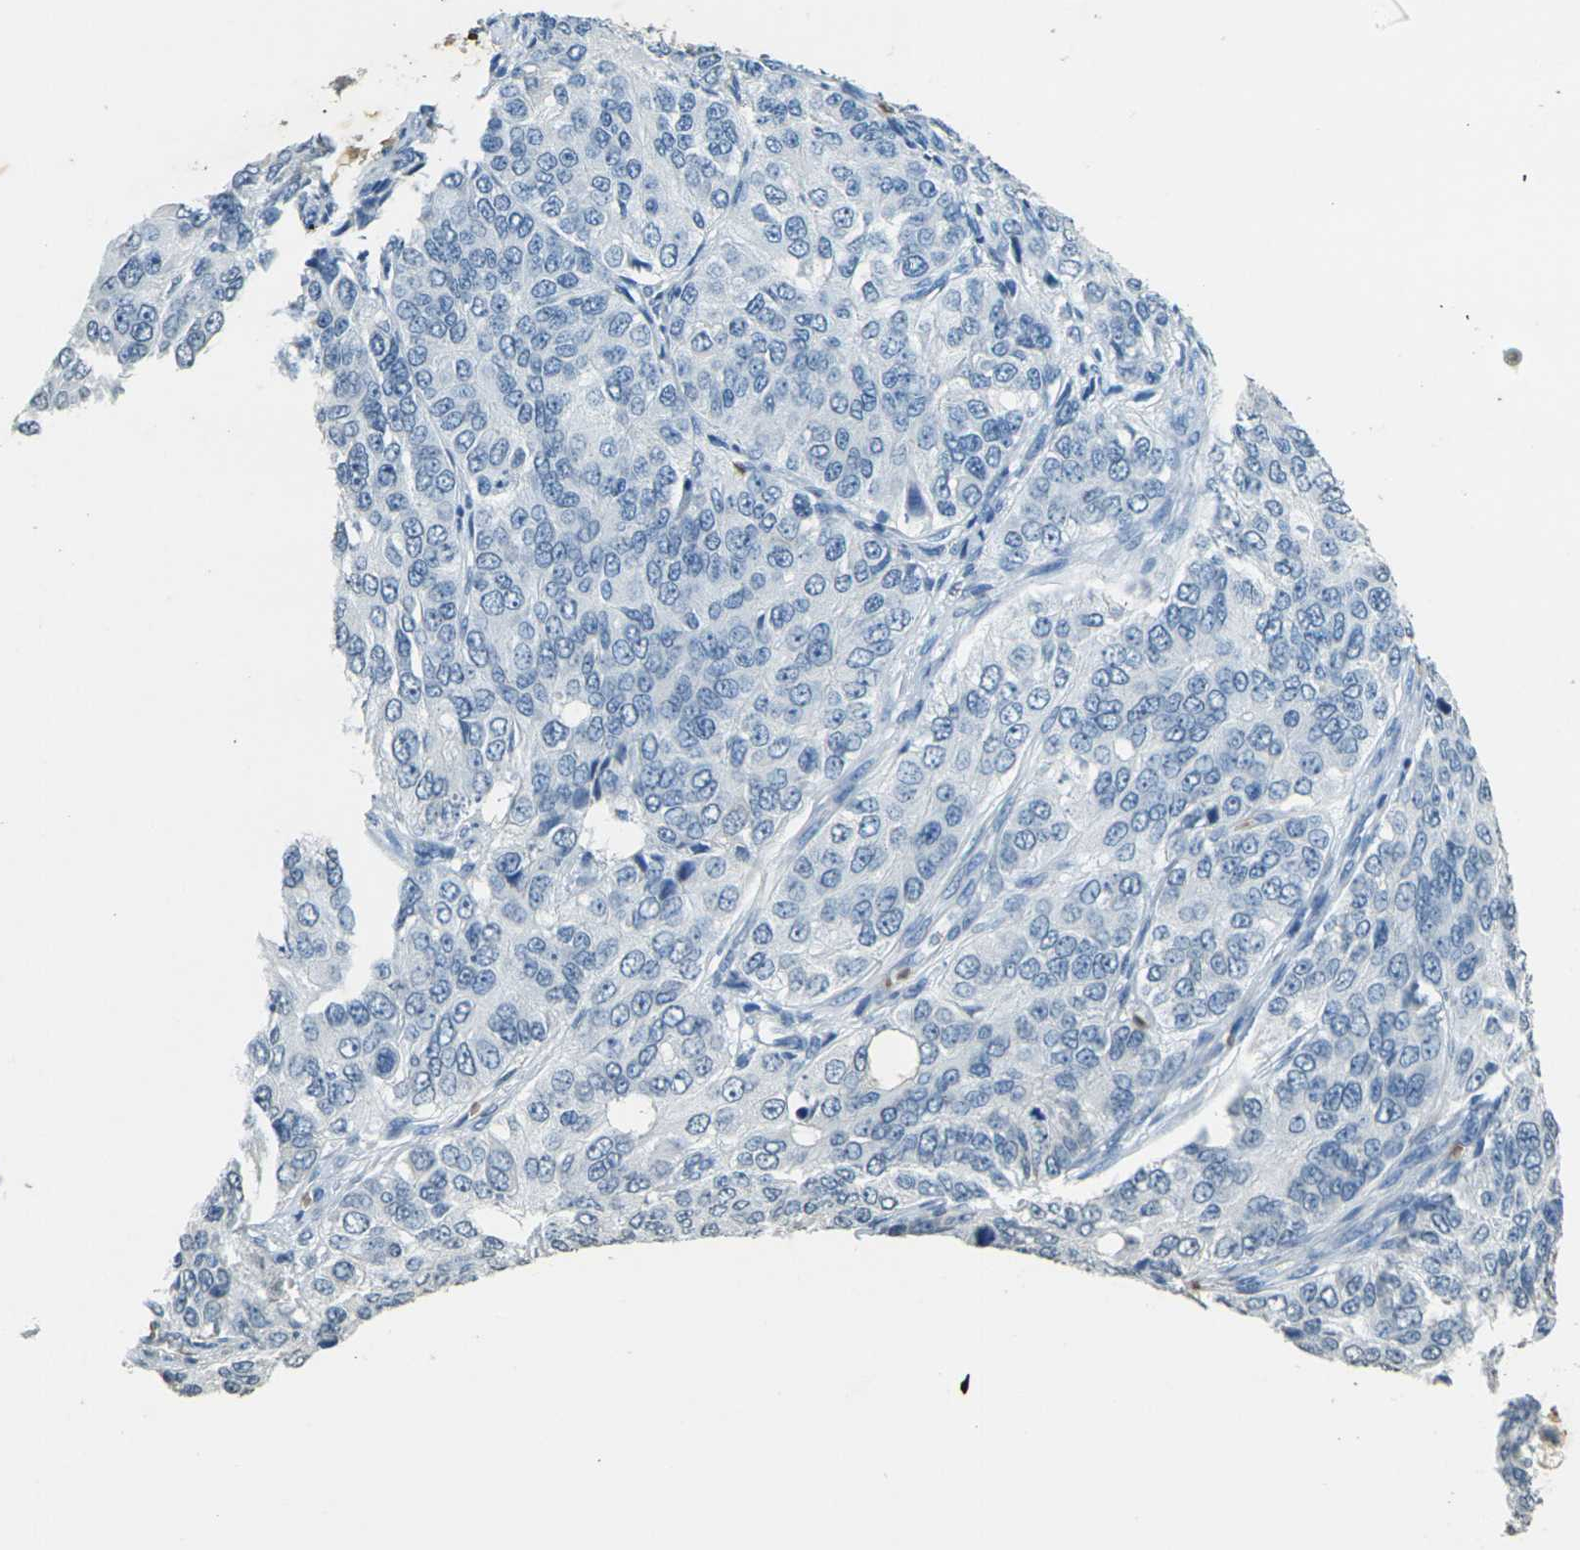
{"staining": {"intensity": "negative", "quantity": "none", "location": "none"}, "tissue": "ovarian cancer", "cell_type": "Tumor cells", "image_type": "cancer", "snomed": [{"axis": "morphology", "description": "Carcinoma, endometroid"}, {"axis": "topography", "description": "Ovary"}], "caption": "The immunohistochemistry photomicrograph has no significant expression in tumor cells of endometroid carcinoma (ovarian) tissue.", "gene": "HBB", "patient": {"sex": "female", "age": 51}}